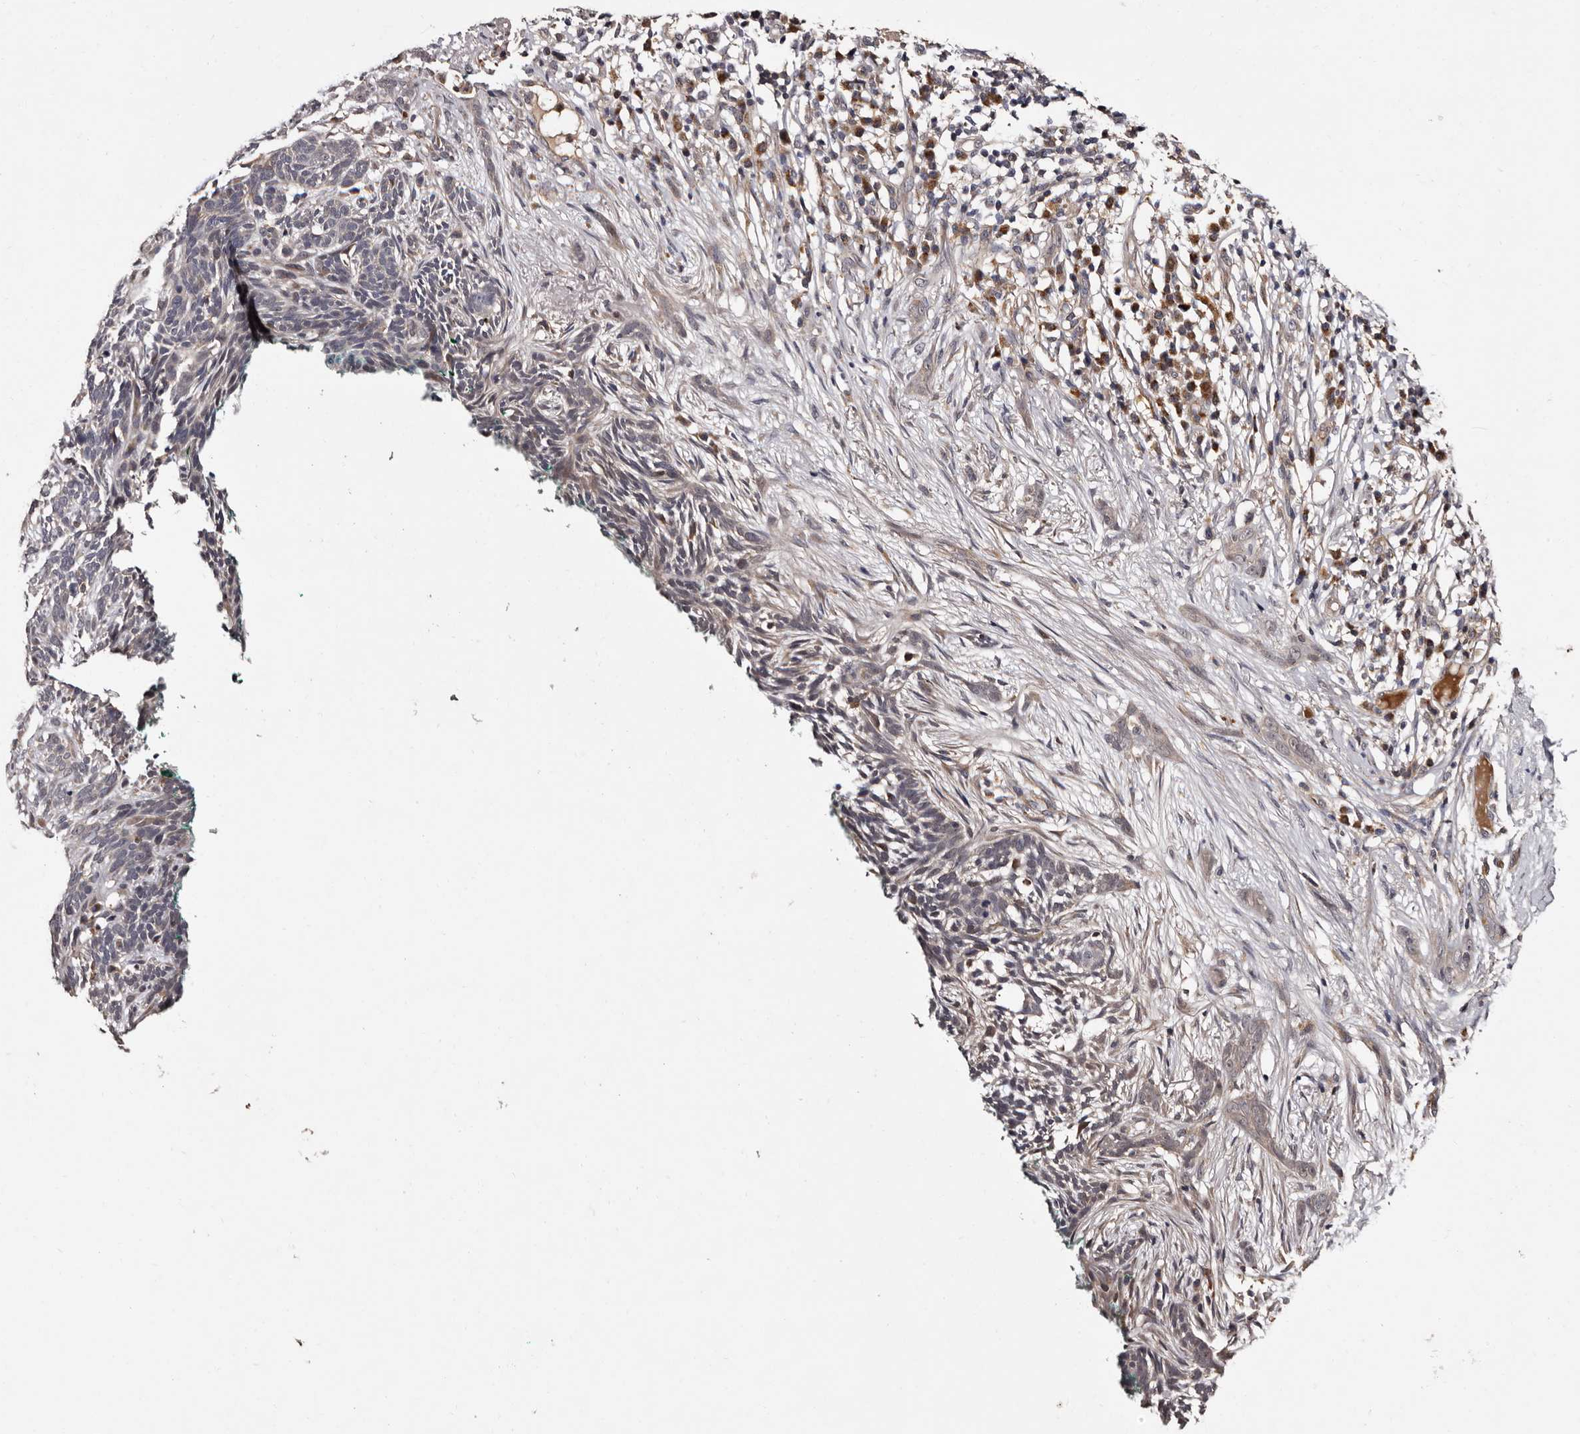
{"staining": {"intensity": "weak", "quantity": "<25%", "location": "cytoplasmic/membranous"}, "tissue": "skin cancer", "cell_type": "Tumor cells", "image_type": "cancer", "snomed": [{"axis": "morphology", "description": "Basal cell carcinoma"}, {"axis": "morphology", "description": "Adnexal tumor, benign"}, {"axis": "topography", "description": "Skin"}], "caption": "The photomicrograph reveals no significant expression in tumor cells of benign adnexal tumor (skin). (DAB immunohistochemistry (IHC) with hematoxylin counter stain).", "gene": "DNPH1", "patient": {"sex": "female", "age": 42}}